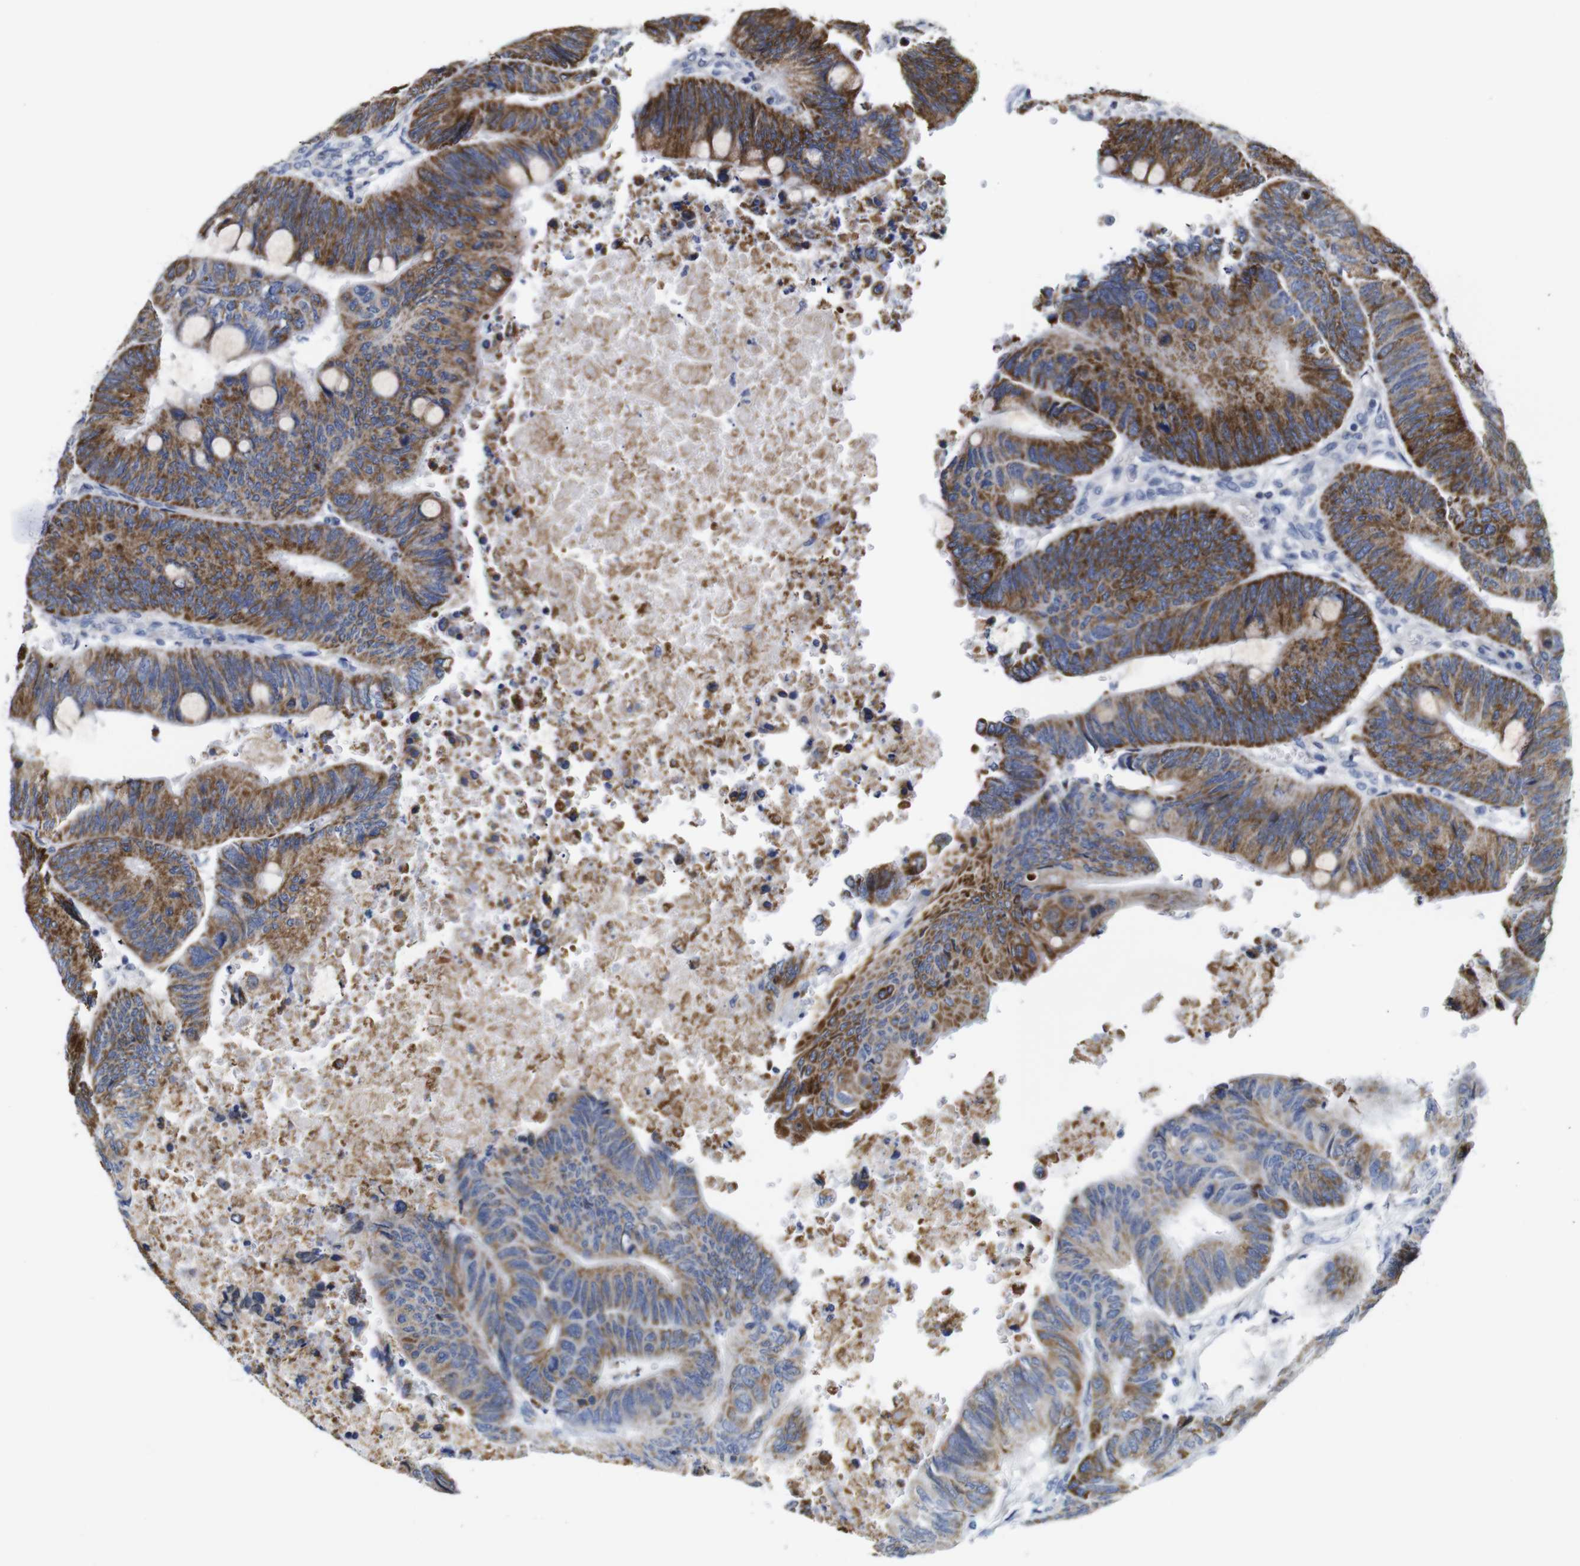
{"staining": {"intensity": "strong", "quantity": "25%-75%", "location": "cytoplasmic/membranous"}, "tissue": "colorectal cancer", "cell_type": "Tumor cells", "image_type": "cancer", "snomed": [{"axis": "morphology", "description": "Normal tissue, NOS"}, {"axis": "morphology", "description": "Adenocarcinoma, NOS"}, {"axis": "topography", "description": "Rectum"}, {"axis": "topography", "description": "Peripheral nerve tissue"}], "caption": "There is high levels of strong cytoplasmic/membranous expression in tumor cells of colorectal adenocarcinoma, as demonstrated by immunohistochemical staining (brown color).", "gene": "MAOA", "patient": {"sex": "male", "age": 92}}